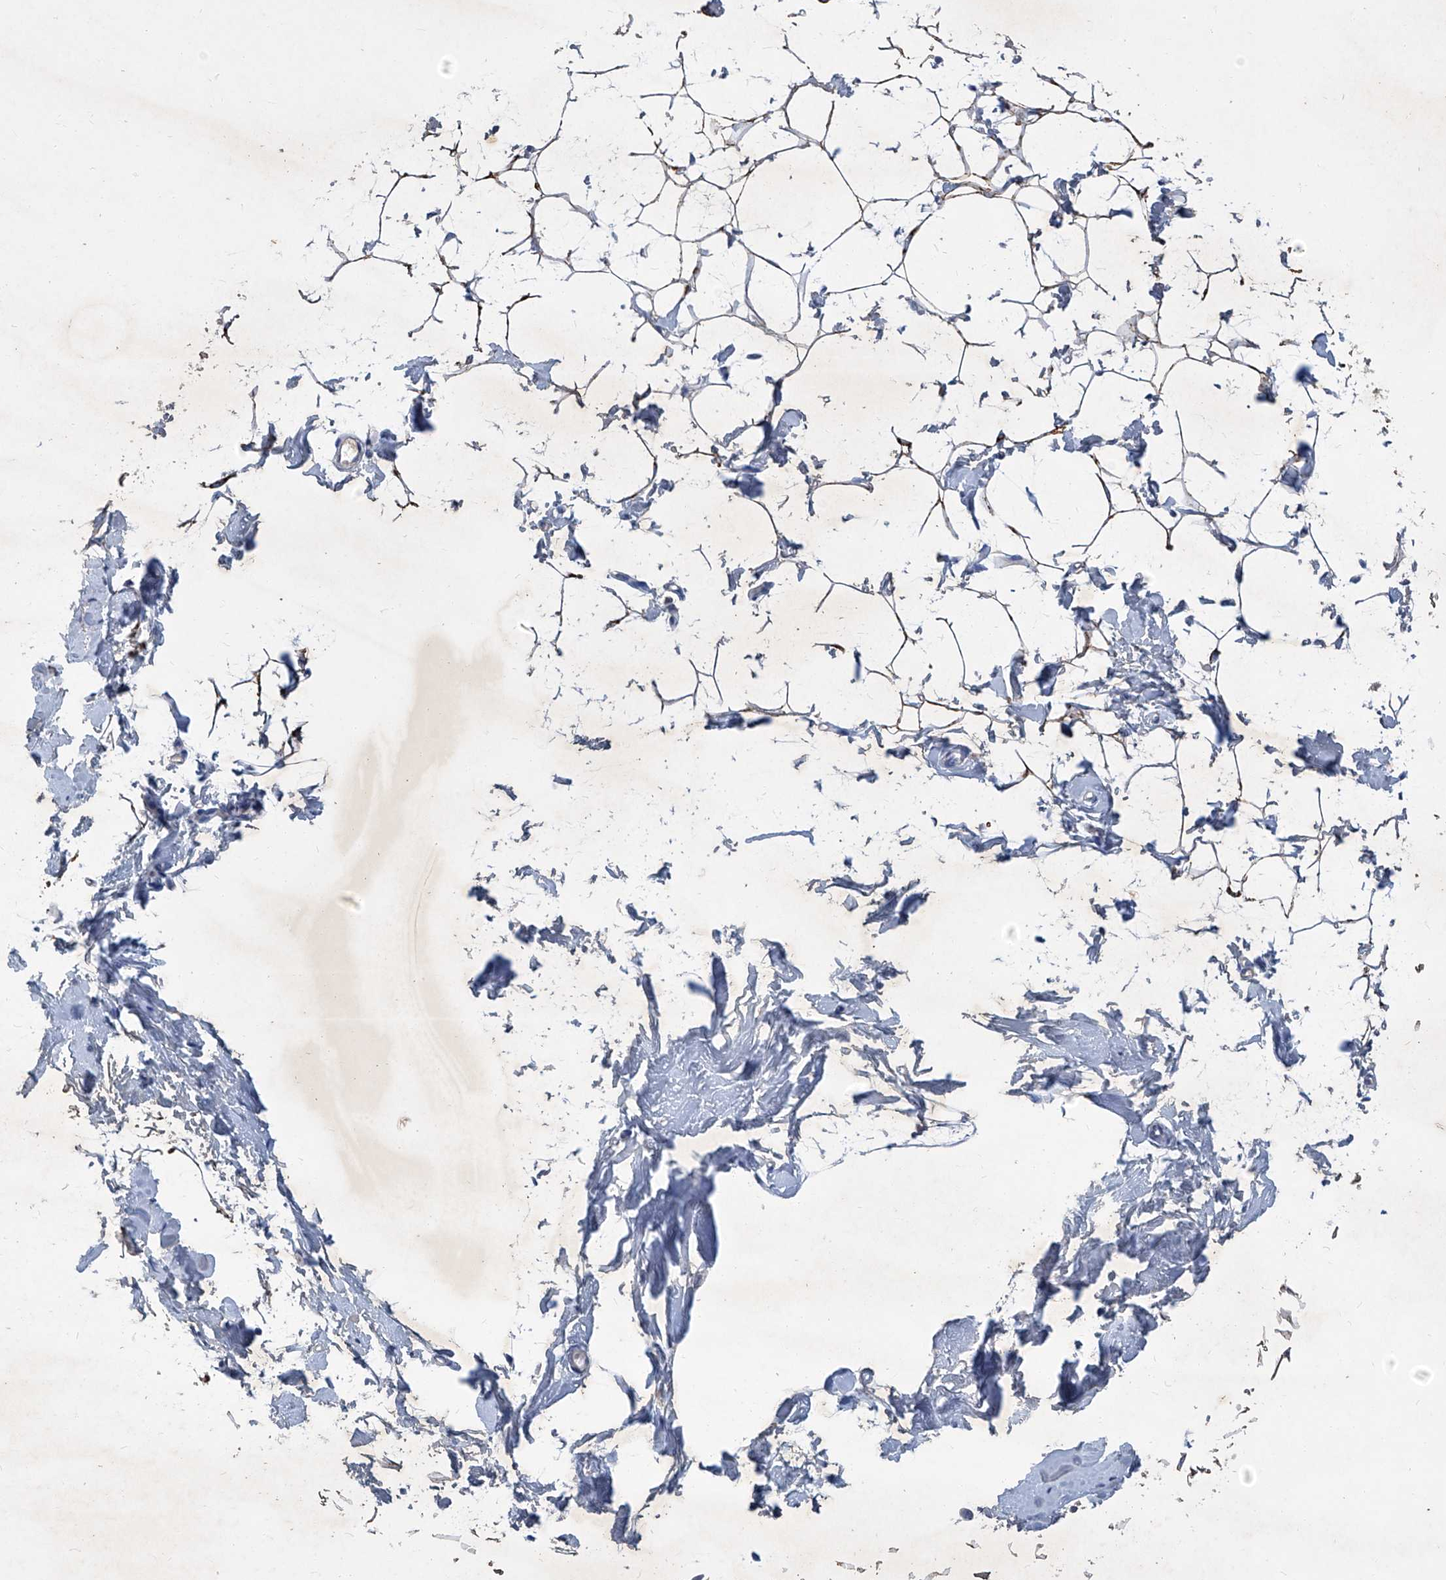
{"staining": {"intensity": "moderate", "quantity": "25%-75%", "location": "cytoplasmic/membranous"}, "tissue": "adipose tissue", "cell_type": "Adipocytes", "image_type": "normal", "snomed": [{"axis": "morphology", "description": "Normal tissue, NOS"}, {"axis": "topography", "description": "Breast"}], "caption": "Protein analysis of unremarkable adipose tissue exhibits moderate cytoplasmic/membranous positivity in about 25%-75% of adipocytes.", "gene": "MTARC1", "patient": {"sex": "female", "age": 23}}